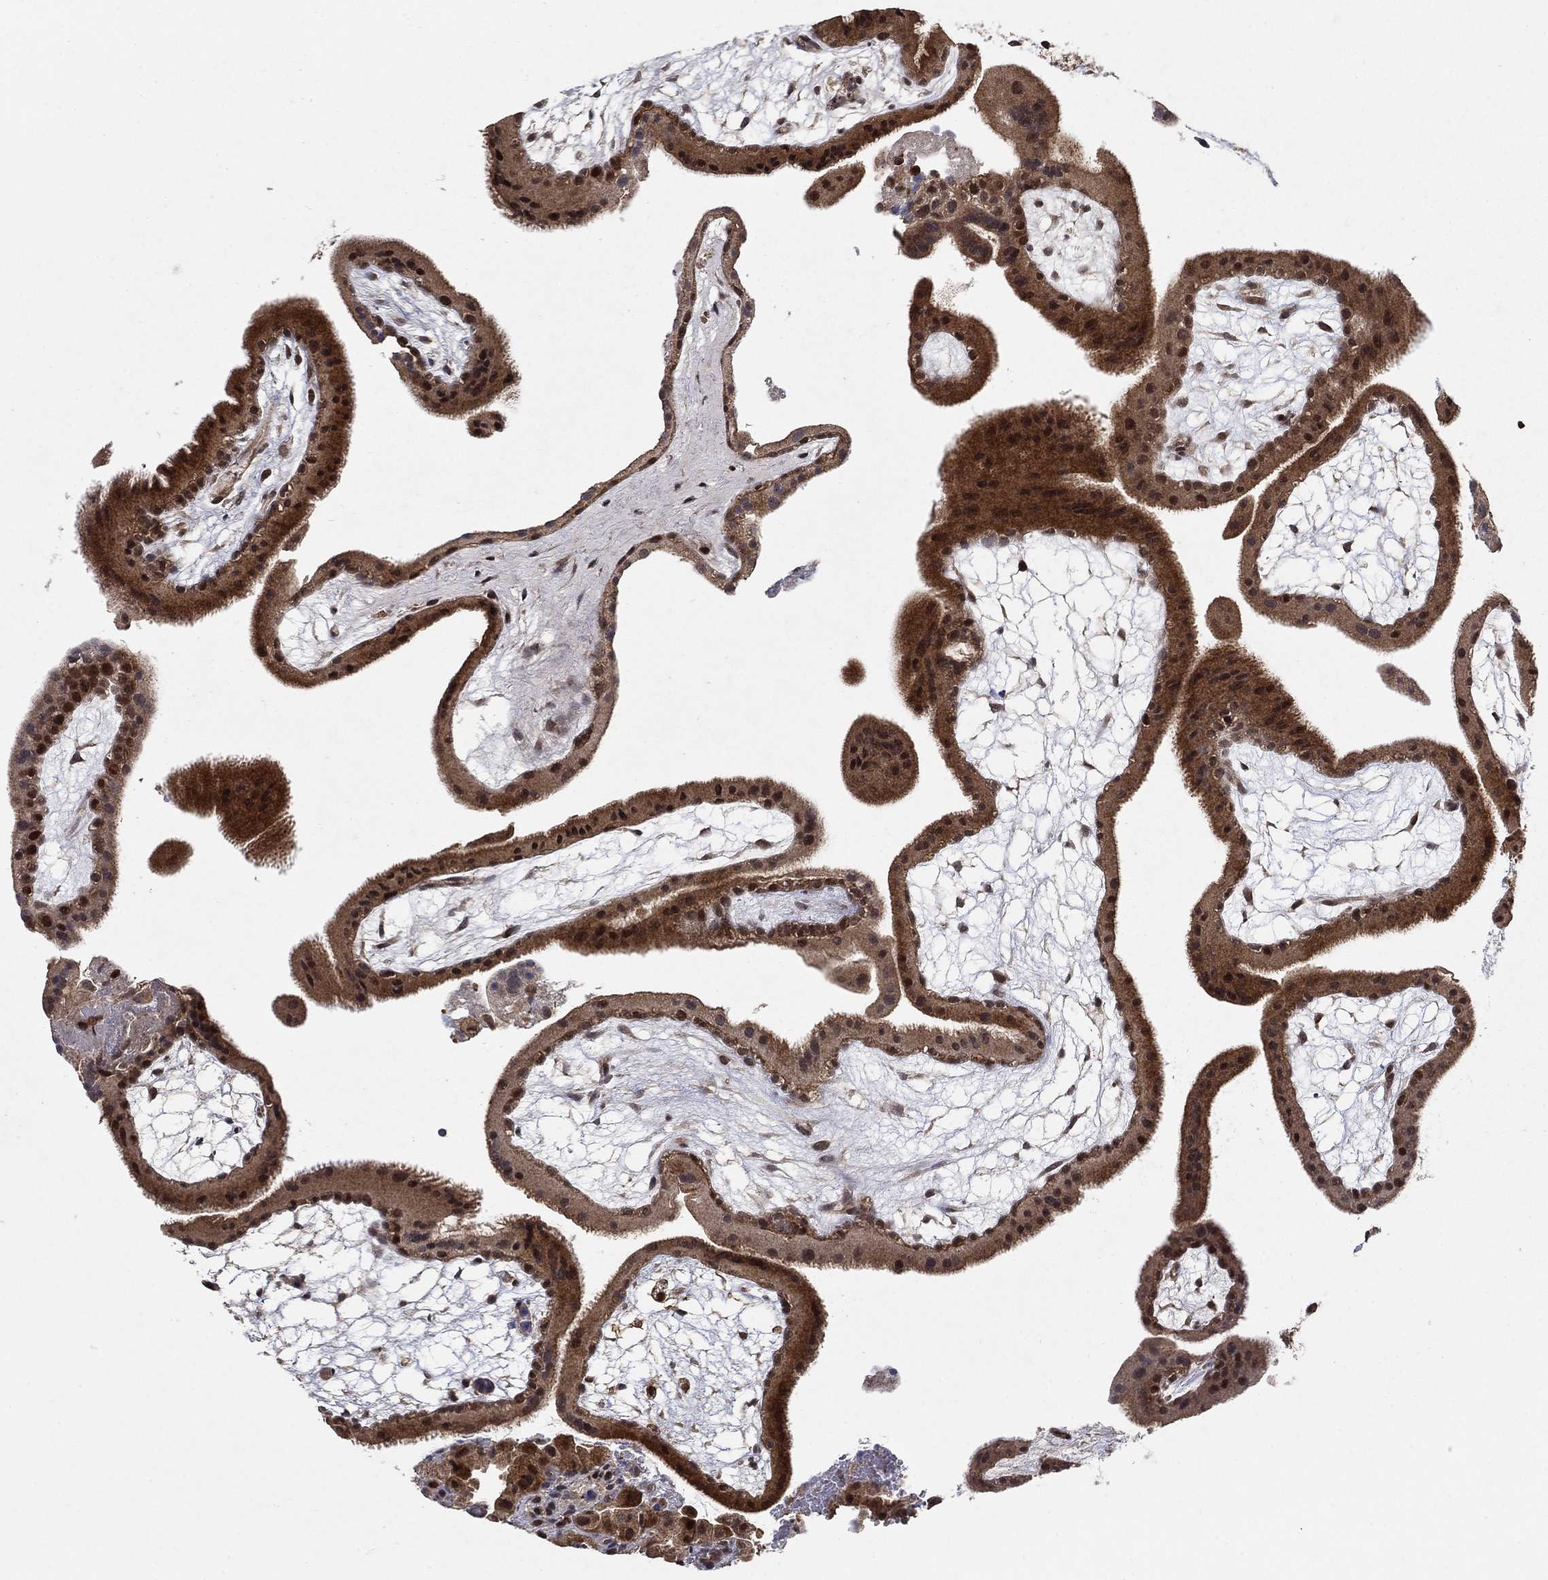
{"staining": {"intensity": "strong", "quantity": "<25%", "location": "nuclear"}, "tissue": "placenta", "cell_type": "Decidual cells", "image_type": "normal", "snomed": [{"axis": "morphology", "description": "Normal tissue, NOS"}, {"axis": "topography", "description": "Placenta"}], "caption": "Benign placenta was stained to show a protein in brown. There is medium levels of strong nuclear expression in about <25% of decidual cells.", "gene": "CCDC66", "patient": {"sex": "female", "age": 19}}